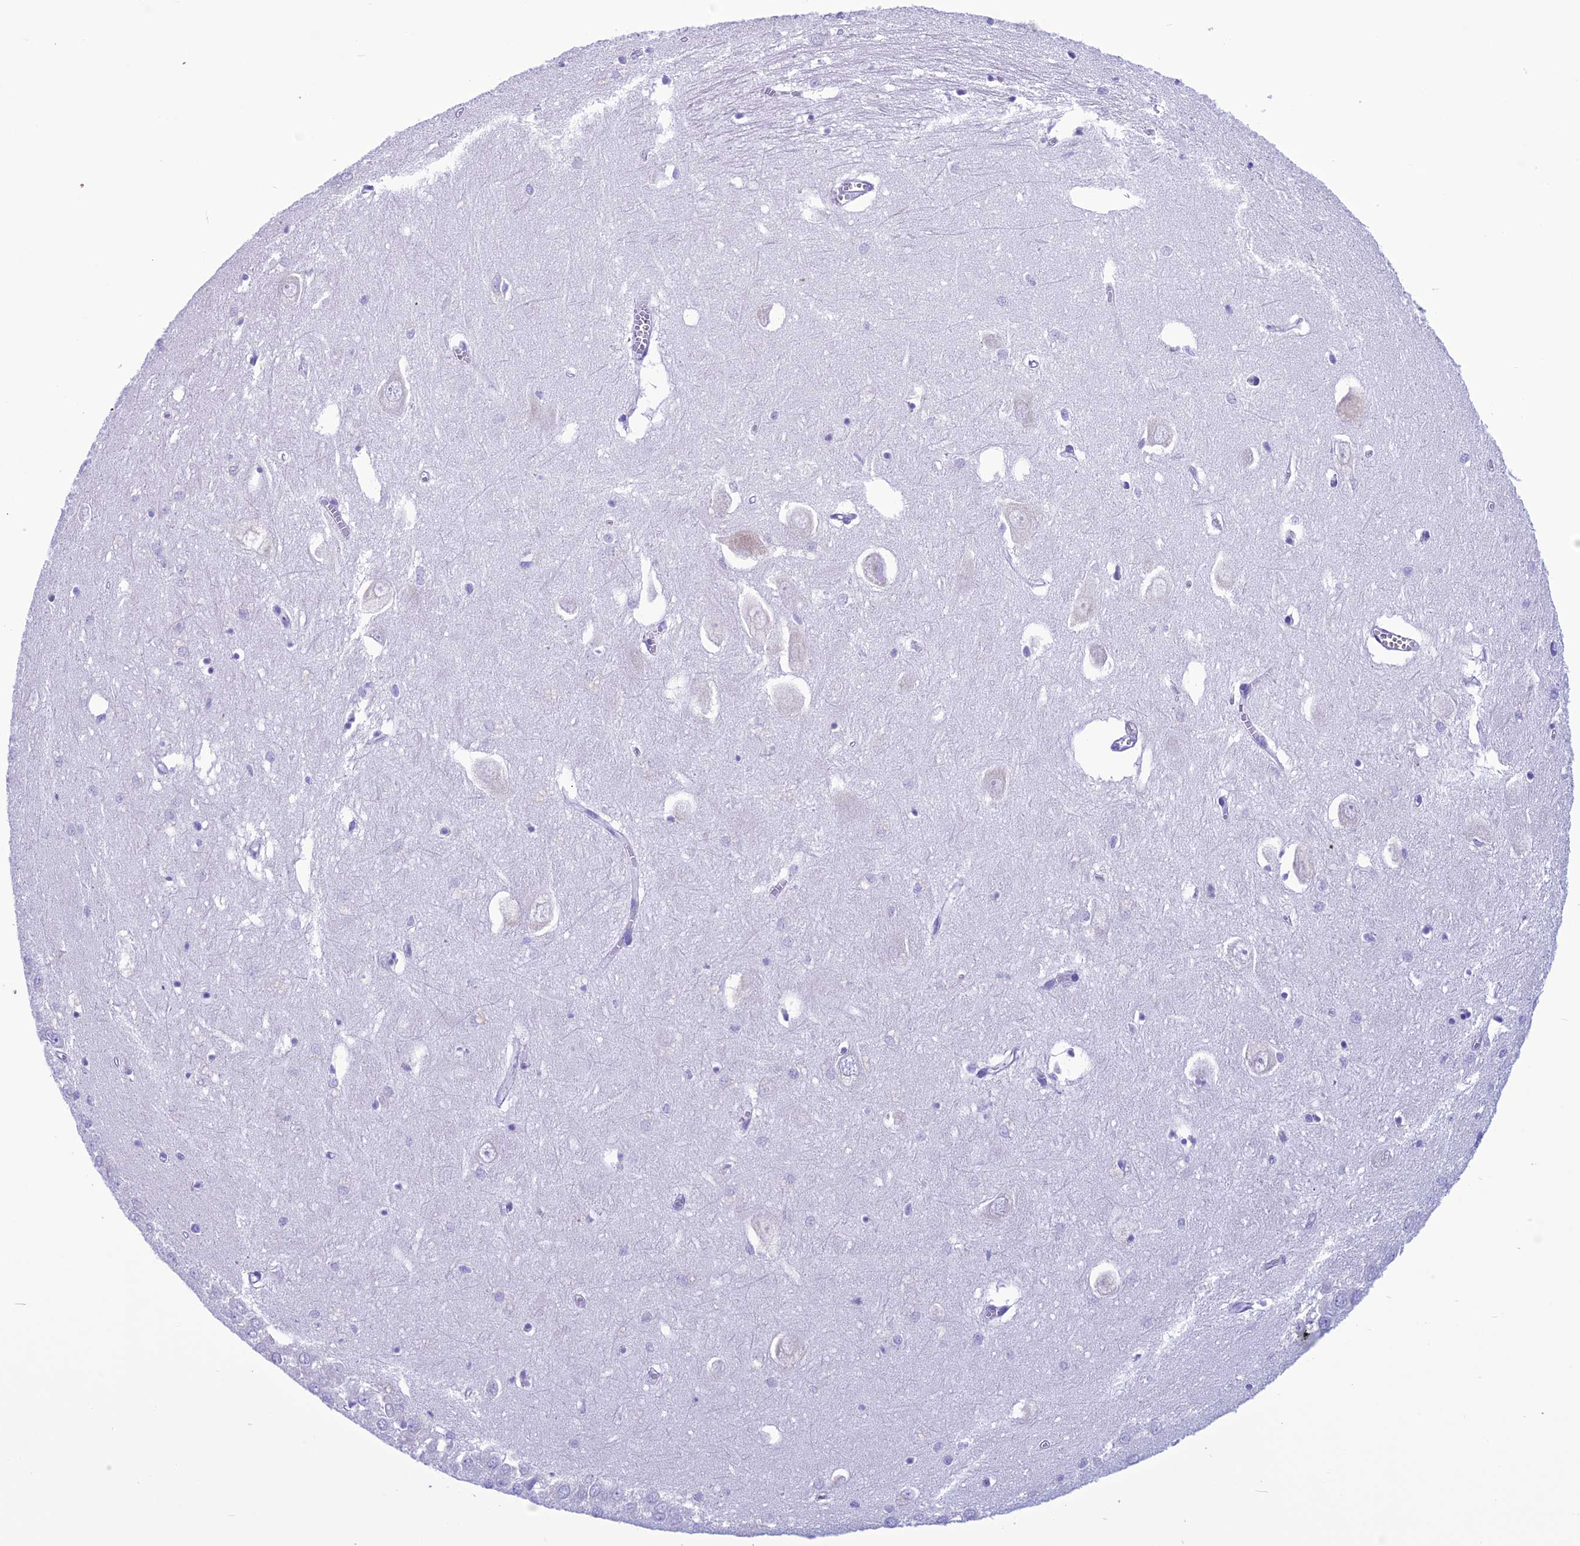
{"staining": {"intensity": "negative", "quantity": "none", "location": "none"}, "tissue": "hippocampus", "cell_type": "Glial cells", "image_type": "normal", "snomed": [{"axis": "morphology", "description": "Normal tissue, NOS"}, {"axis": "topography", "description": "Hippocampus"}], "caption": "IHC of benign human hippocampus reveals no expression in glial cells.", "gene": "TRAM1L1", "patient": {"sex": "female", "age": 64}}